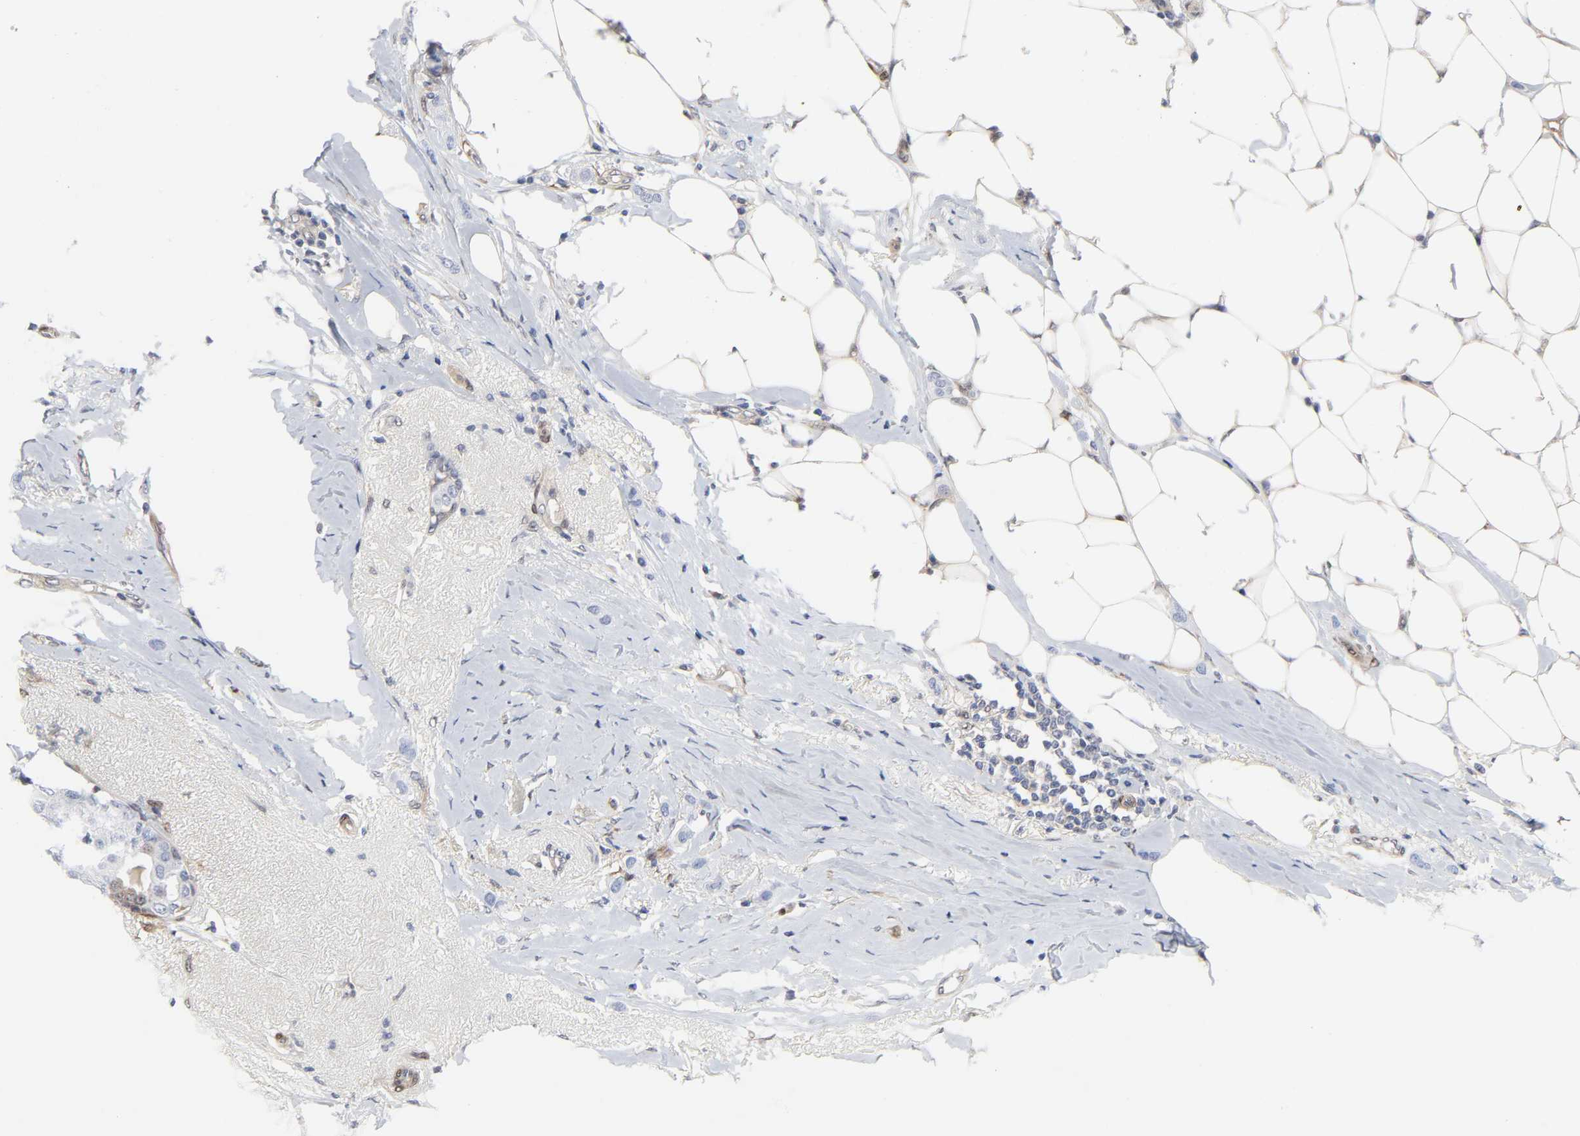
{"staining": {"intensity": "negative", "quantity": "none", "location": "none"}, "tissue": "breast cancer", "cell_type": "Tumor cells", "image_type": "cancer", "snomed": [{"axis": "morphology", "description": "Lobular carcinoma"}, {"axis": "topography", "description": "Breast"}], "caption": "Lobular carcinoma (breast) stained for a protein using immunohistochemistry exhibits no expression tumor cells.", "gene": "PTEN", "patient": {"sex": "female", "age": 55}}